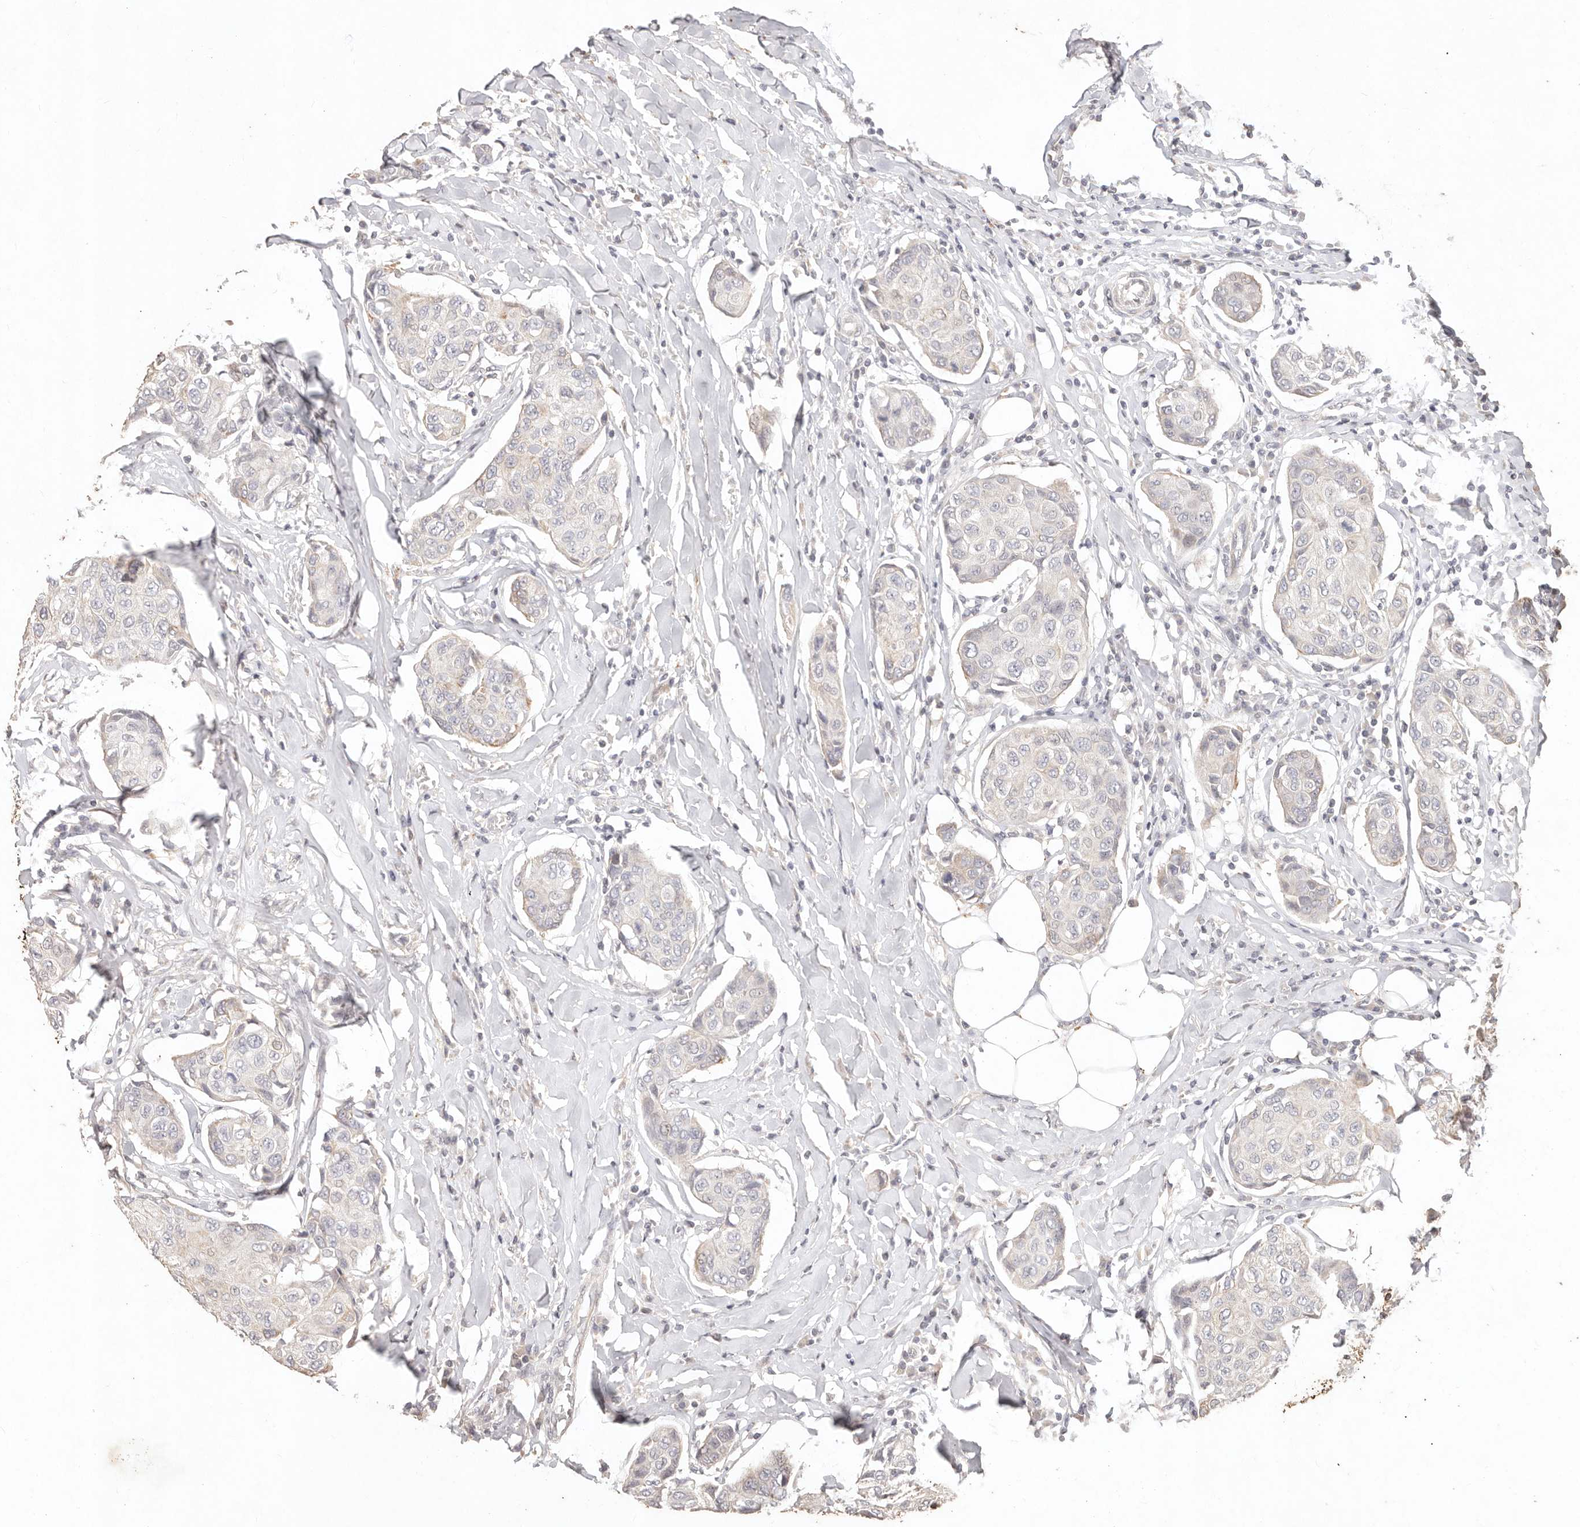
{"staining": {"intensity": "negative", "quantity": "none", "location": "none"}, "tissue": "breast cancer", "cell_type": "Tumor cells", "image_type": "cancer", "snomed": [{"axis": "morphology", "description": "Duct carcinoma"}, {"axis": "topography", "description": "Breast"}], "caption": "IHC histopathology image of infiltrating ductal carcinoma (breast) stained for a protein (brown), which exhibits no expression in tumor cells.", "gene": "KIF9", "patient": {"sex": "female", "age": 80}}